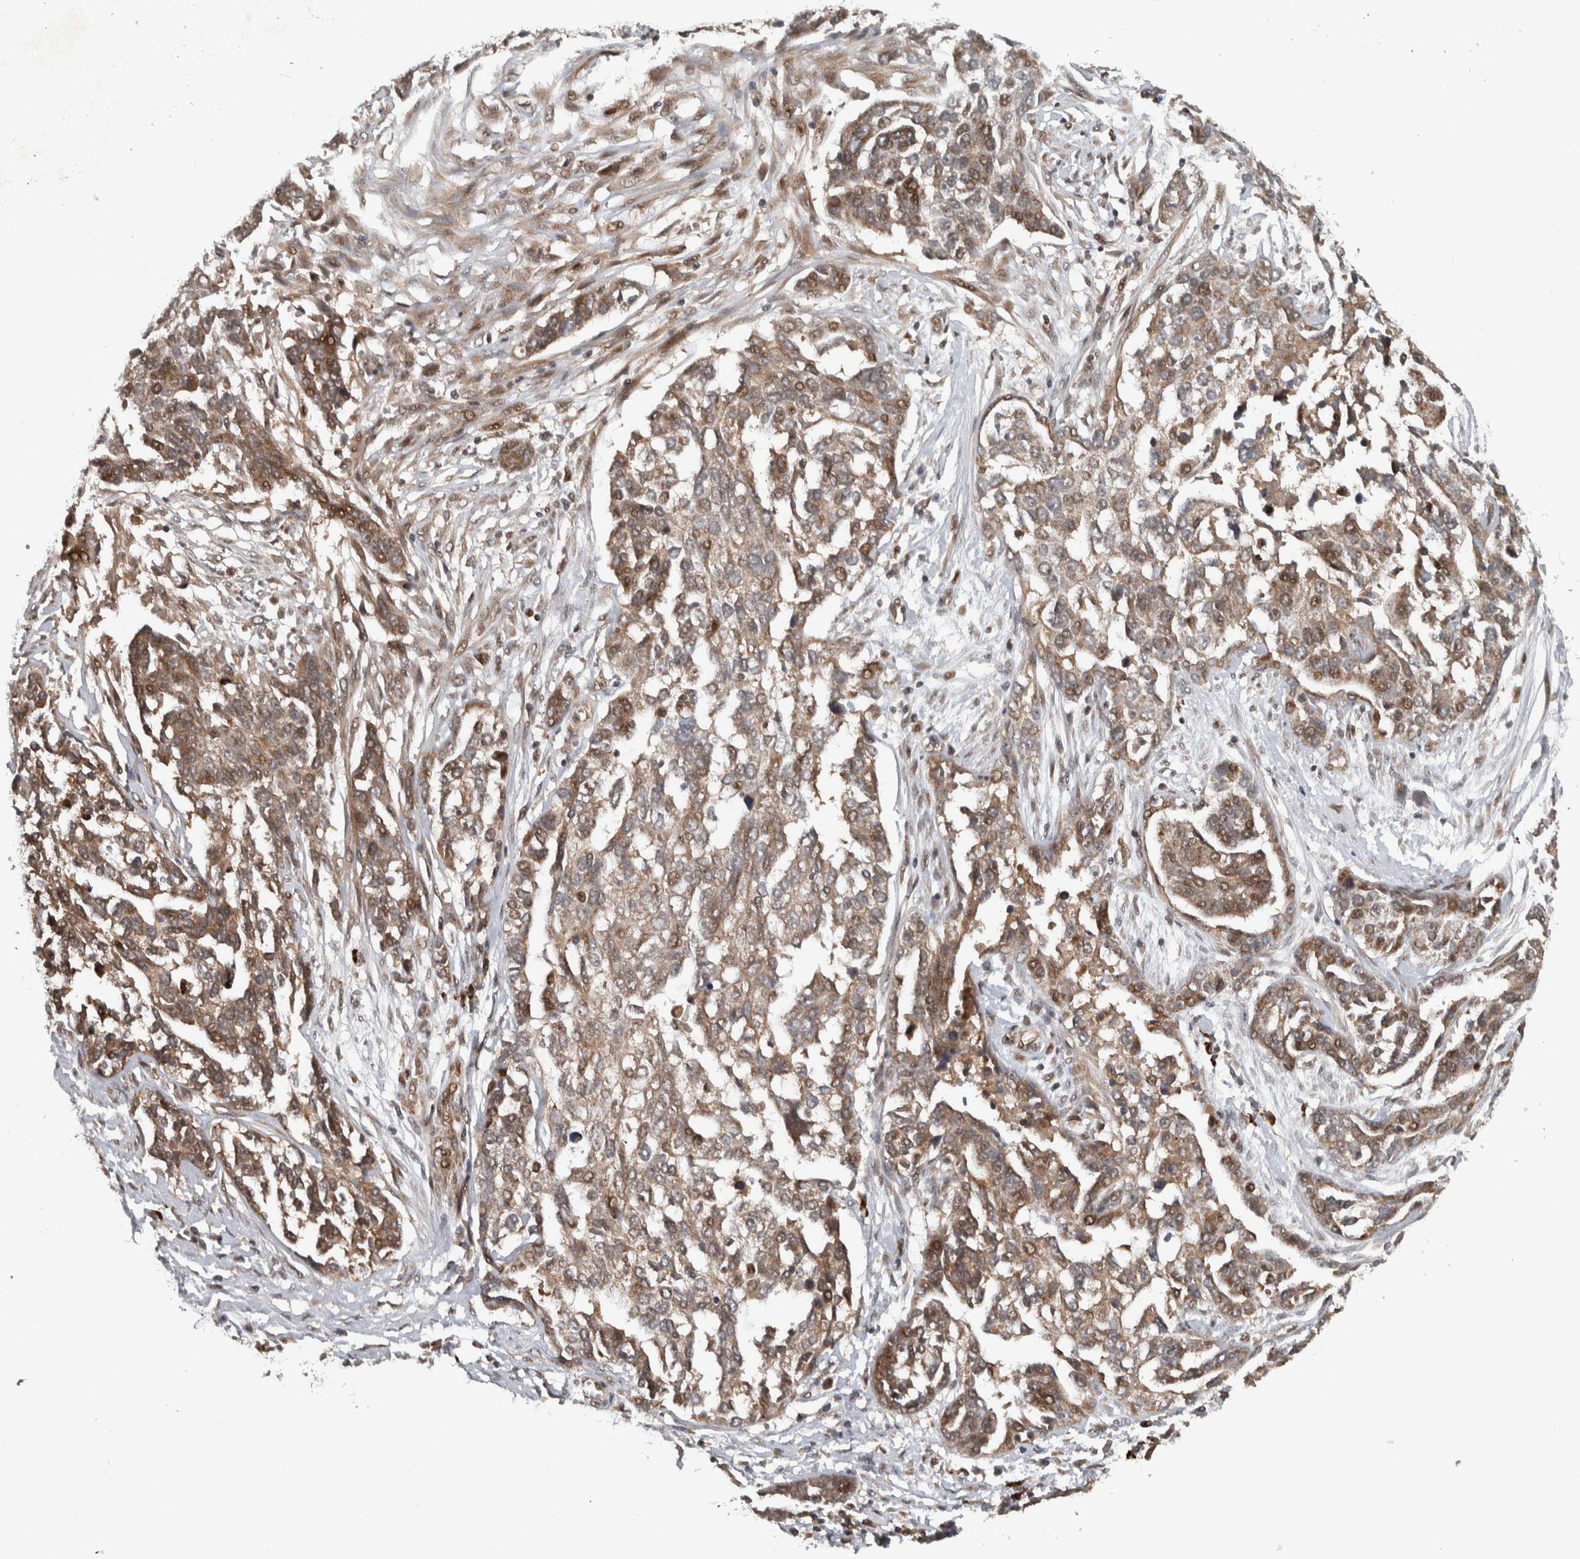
{"staining": {"intensity": "weak", "quantity": ">75%", "location": "cytoplasmic/membranous,nuclear"}, "tissue": "ovarian cancer", "cell_type": "Tumor cells", "image_type": "cancer", "snomed": [{"axis": "morphology", "description": "Cystadenocarcinoma, serous, NOS"}, {"axis": "topography", "description": "Ovary"}], "caption": "Ovarian serous cystadenocarcinoma was stained to show a protein in brown. There is low levels of weak cytoplasmic/membranous and nuclear positivity in approximately >75% of tumor cells. (Brightfield microscopy of DAB IHC at high magnification).", "gene": "RPS6KA4", "patient": {"sex": "female", "age": 44}}